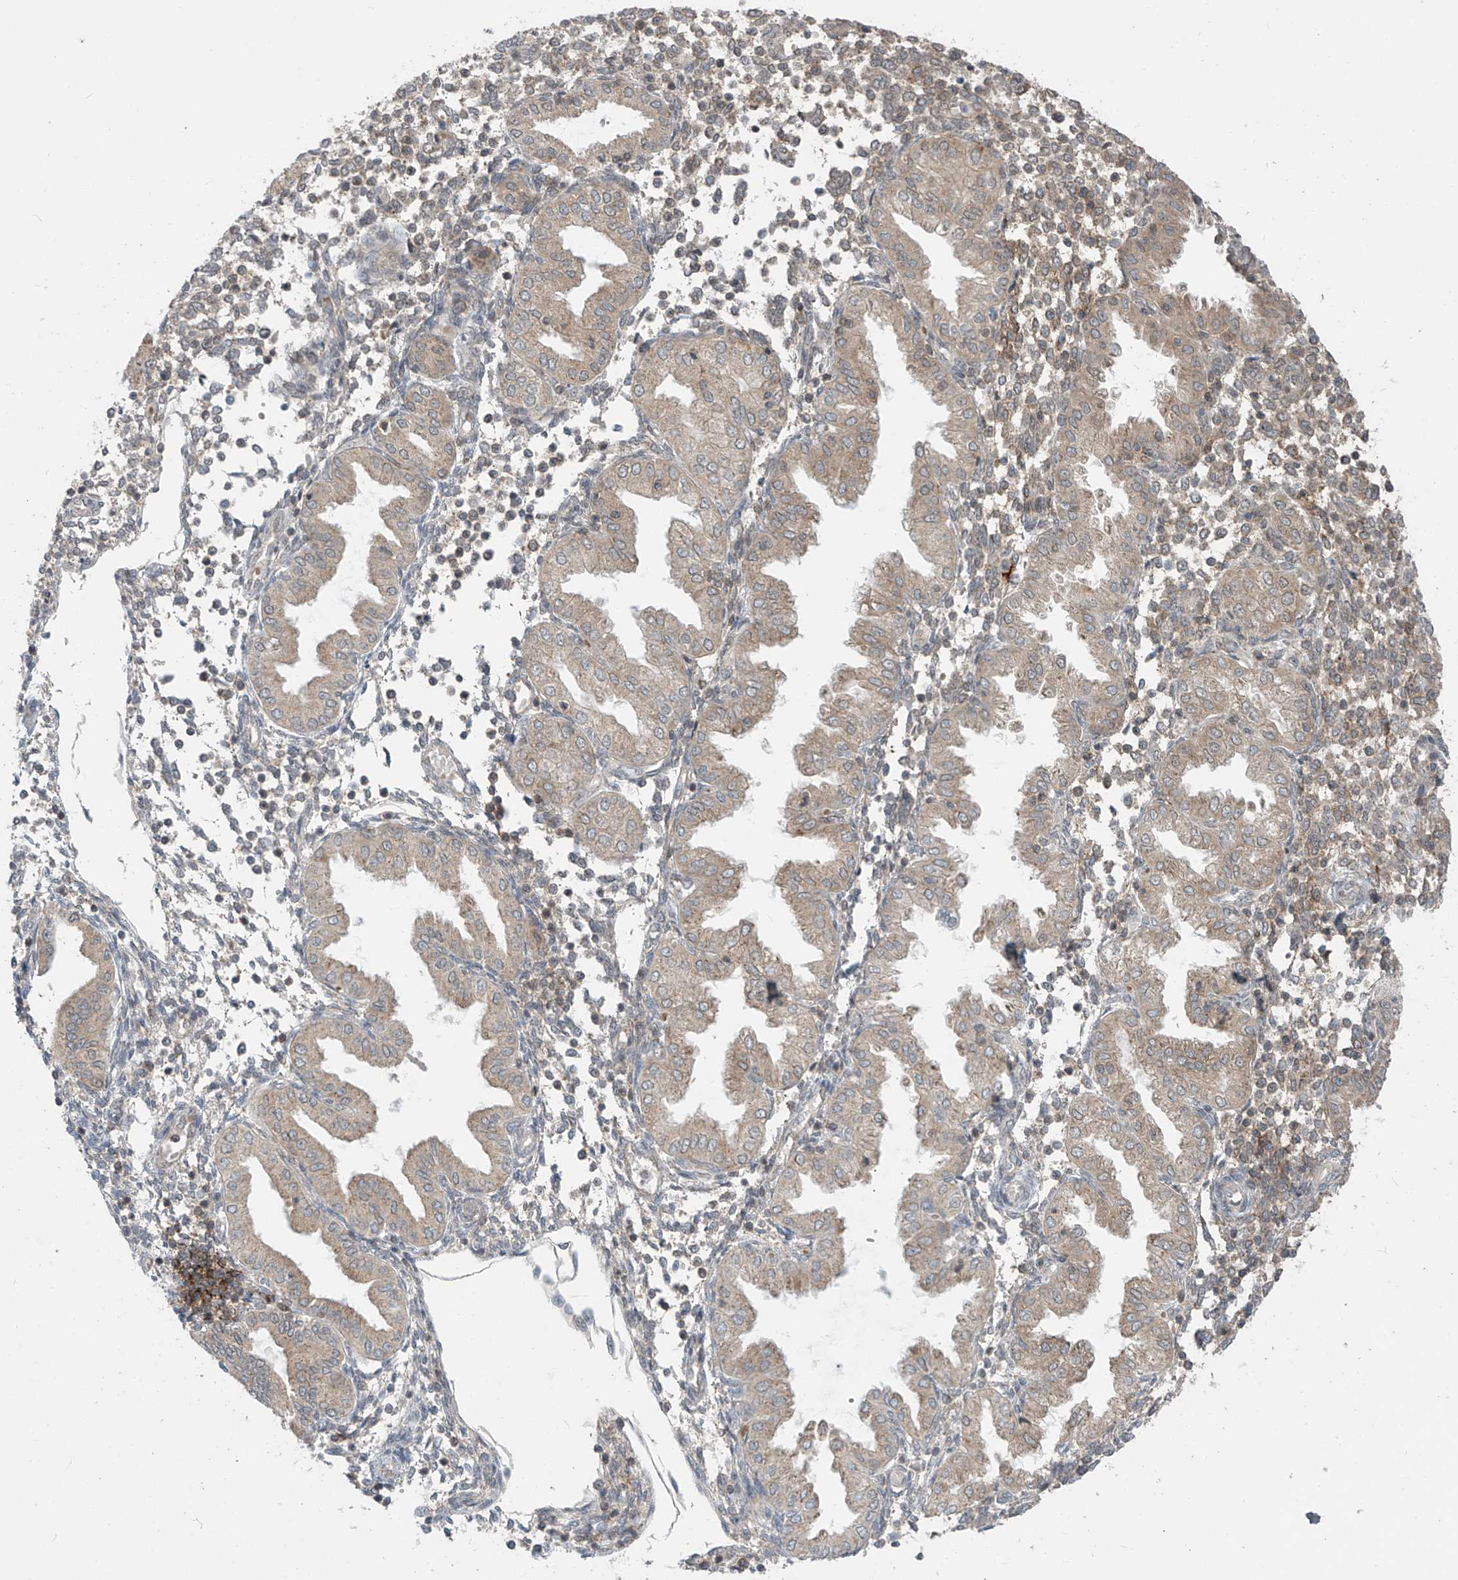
{"staining": {"intensity": "negative", "quantity": "none", "location": "none"}, "tissue": "endometrium", "cell_type": "Cells in endometrial stroma", "image_type": "normal", "snomed": [{"axis": "morphology", "description": "Normal tissue, NOS"}, {"axis": "topography", "description": "Endometrium"}], "caption": "High power microscopy photomicrograph of an IHC photomicrograph of normal endometrium, revealing no significant staining in cells in endometrial stroma.", "gene": "LAGE3", "patient": {"sex": "female", "age": 53}}